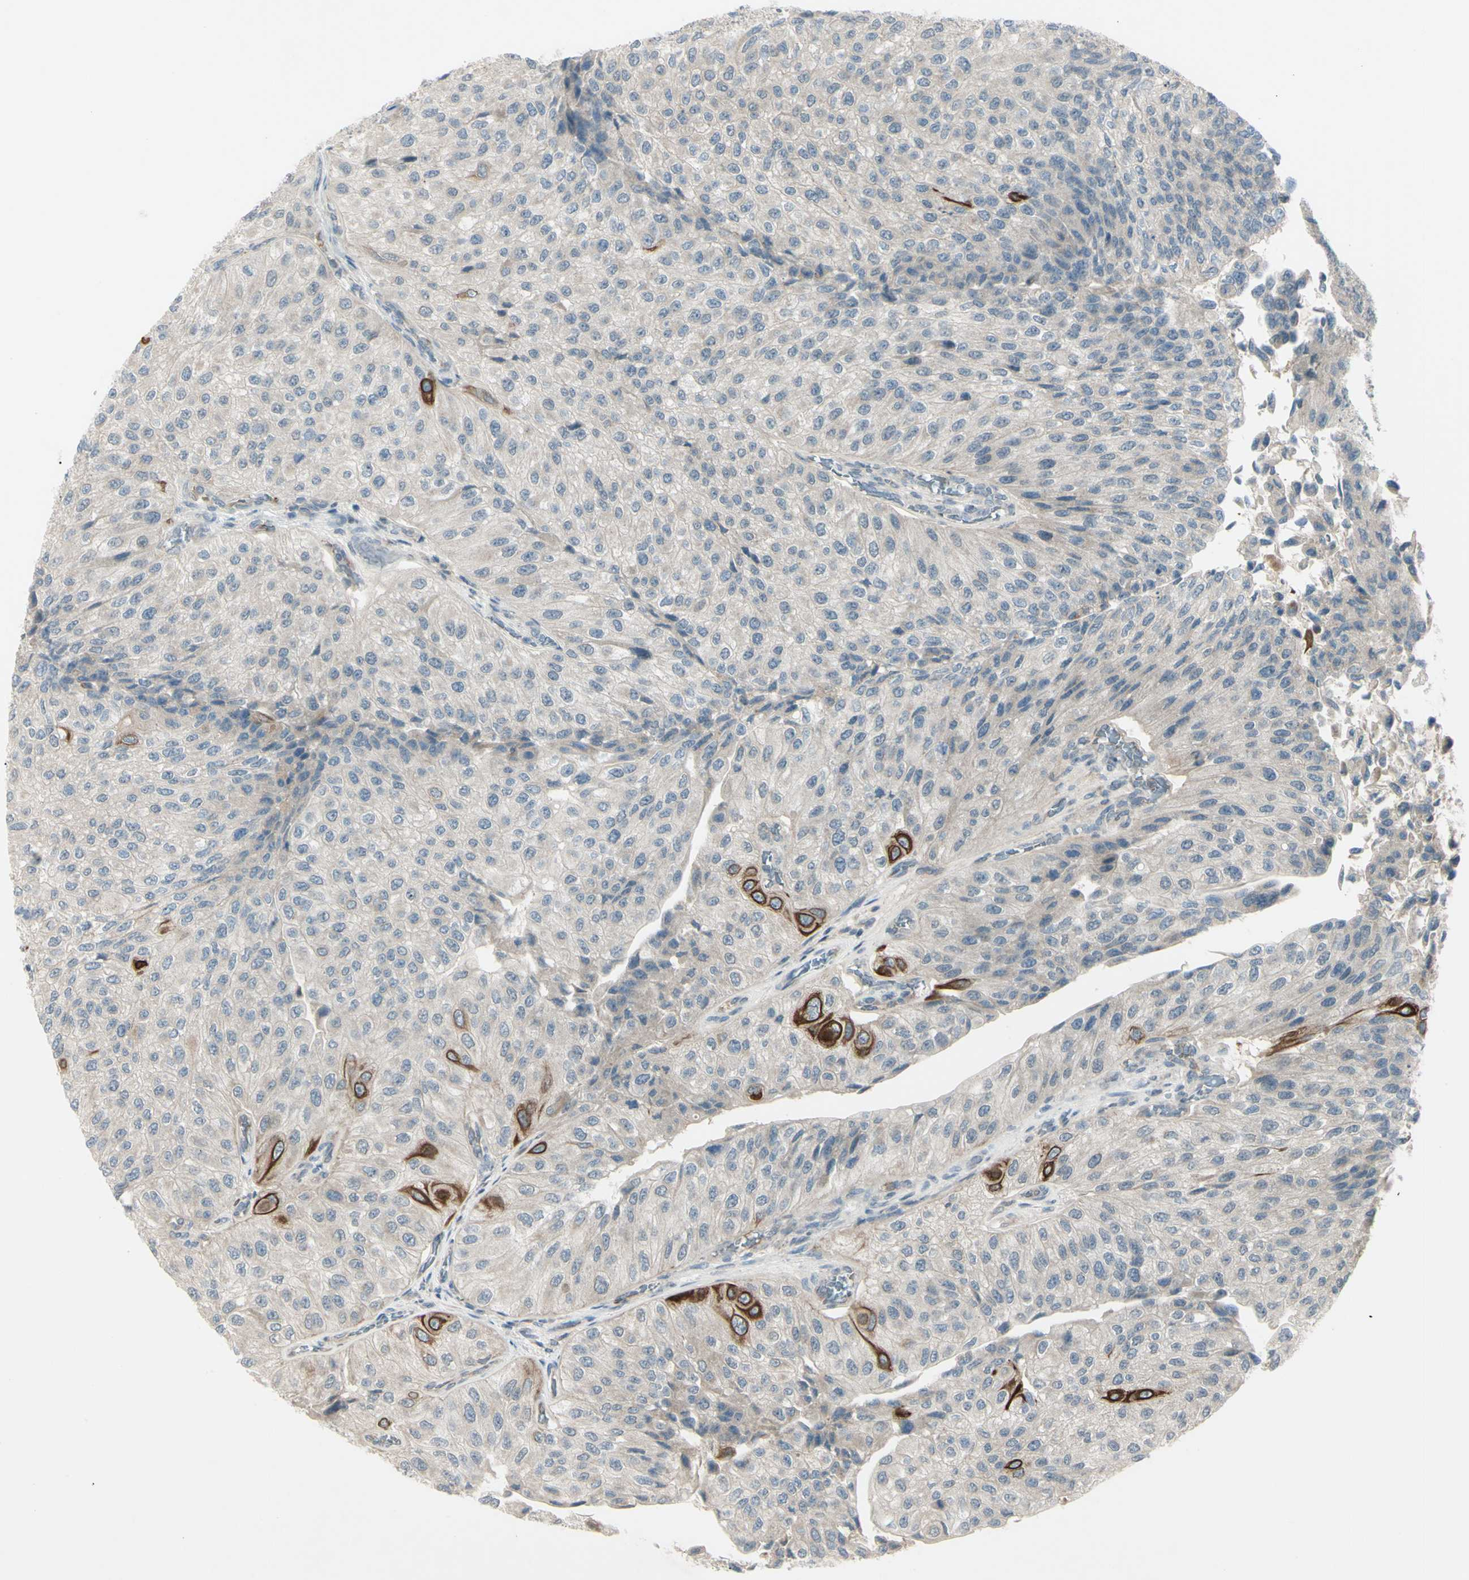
{"staining": {"intensity": "strong", "quantity": "<25%", "location": "cytoplasmic/membranous"}, "tissue": "urothelial cancer", "cell_type": "Tumor cells", "image_type": "cancer", "snomed": [{"axis": "morphology", "description": "Urothelial carcinoma, High grade"}, {"axis": "topography", "description": "Kidney"}, {"axis": "topography", "description": "Urinary bladder"}], "caption": "Immunohistochemistry (IHC) of urothelial carcinoma (high-grade) demonstrates medium levels of strong cytoplasmic/membranous positivity in approximately <25% of tumor cells.", "gene": "FGFR2", "patient": {"sex": "male", "age": 77}}